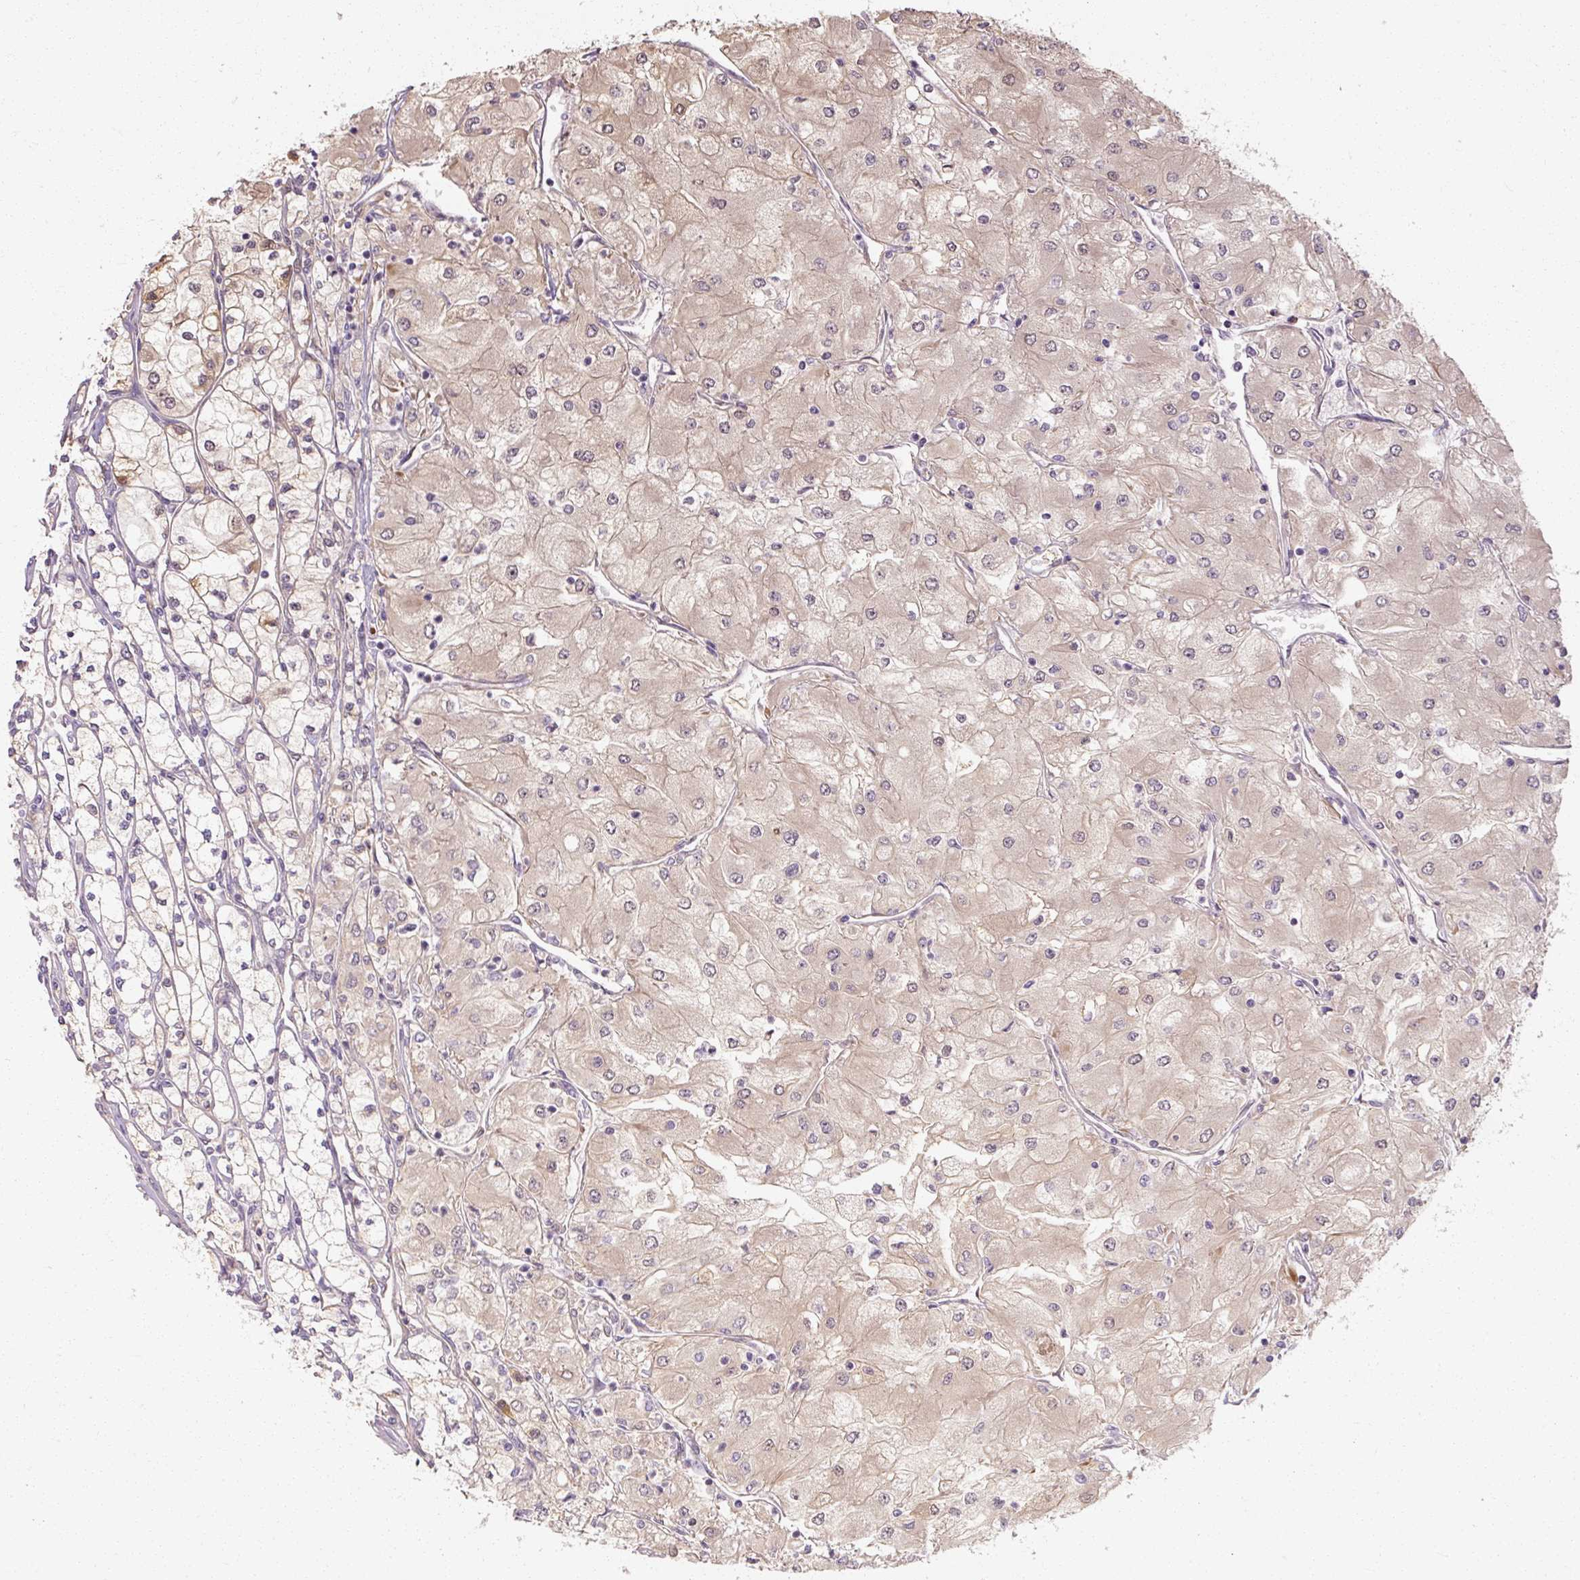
{"staining": {"intensity": "negative", "quantity": "none", "location": "none"}, "tissue": "renal cancer", "cell_type": "Tumor cells", "image_type": "cancer", "snomed": [{"axis": "morphology", "description": "Adenocarcinoma, NOS"}, {"axis": "topography", "description": "Kidney"}], "caption": "The histopathology image displays no significant positivity in tumor cells of renal cancer.", "gene": "RB1CC1", "patient": {"sex": "male", "age": 80}}